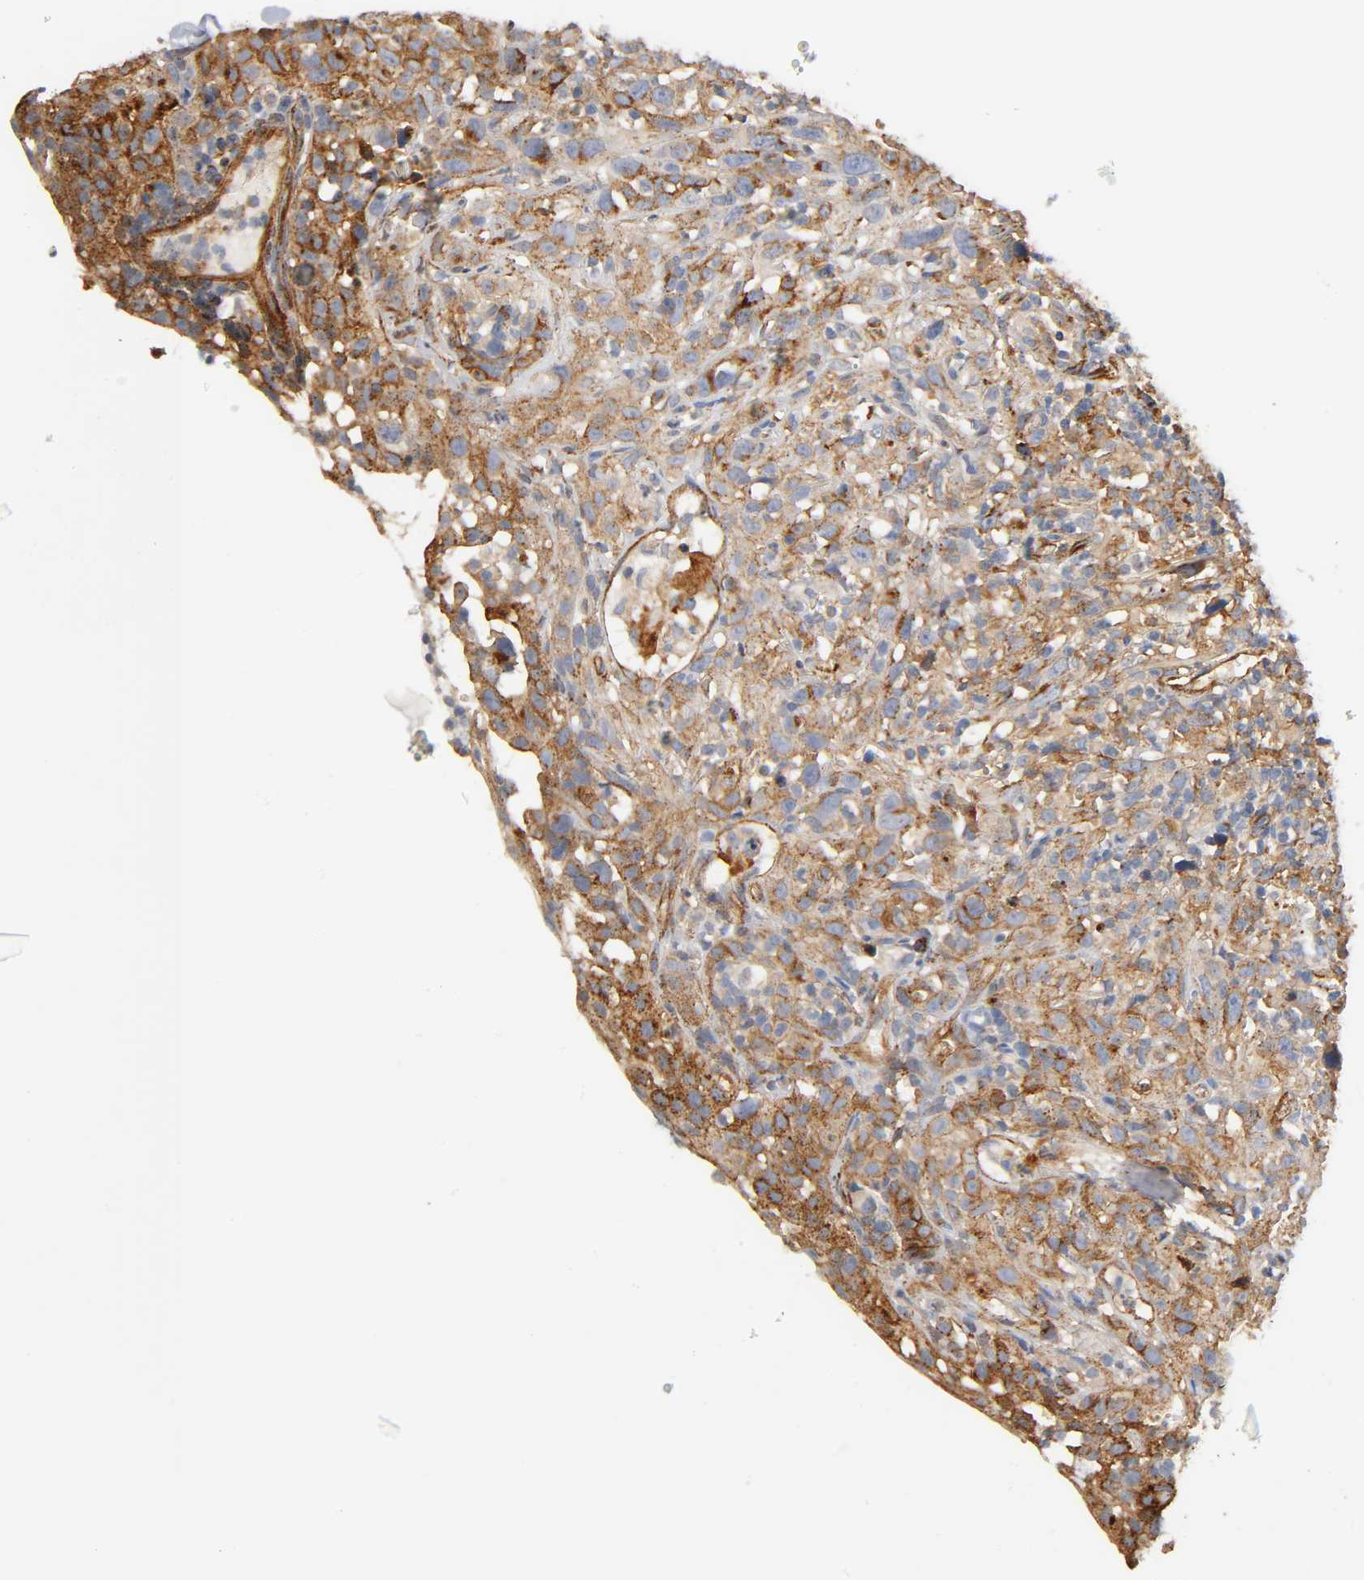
{"staining": {"intensity": "strong", "quantity": "25%-75%", "location": "cytoplasmic/membranous"}, "tissue": "thyroid cancer", "cell_type": "Tumor cells", "image_type": "cancer", "snomed": [{"axis": "morphology", "description": "Carcinoma, NOS"}, {"axis": "topography", "description": "Thyroid gland"}], "caption": "Strong cytoplasmic/membranous expression for a protein is appreciated in about 25%-75% of tumor cells of carcinoma (thyroid) using IHC.", "gene": "IFITM3", "patient": {"sex": "female", "age": 77}}